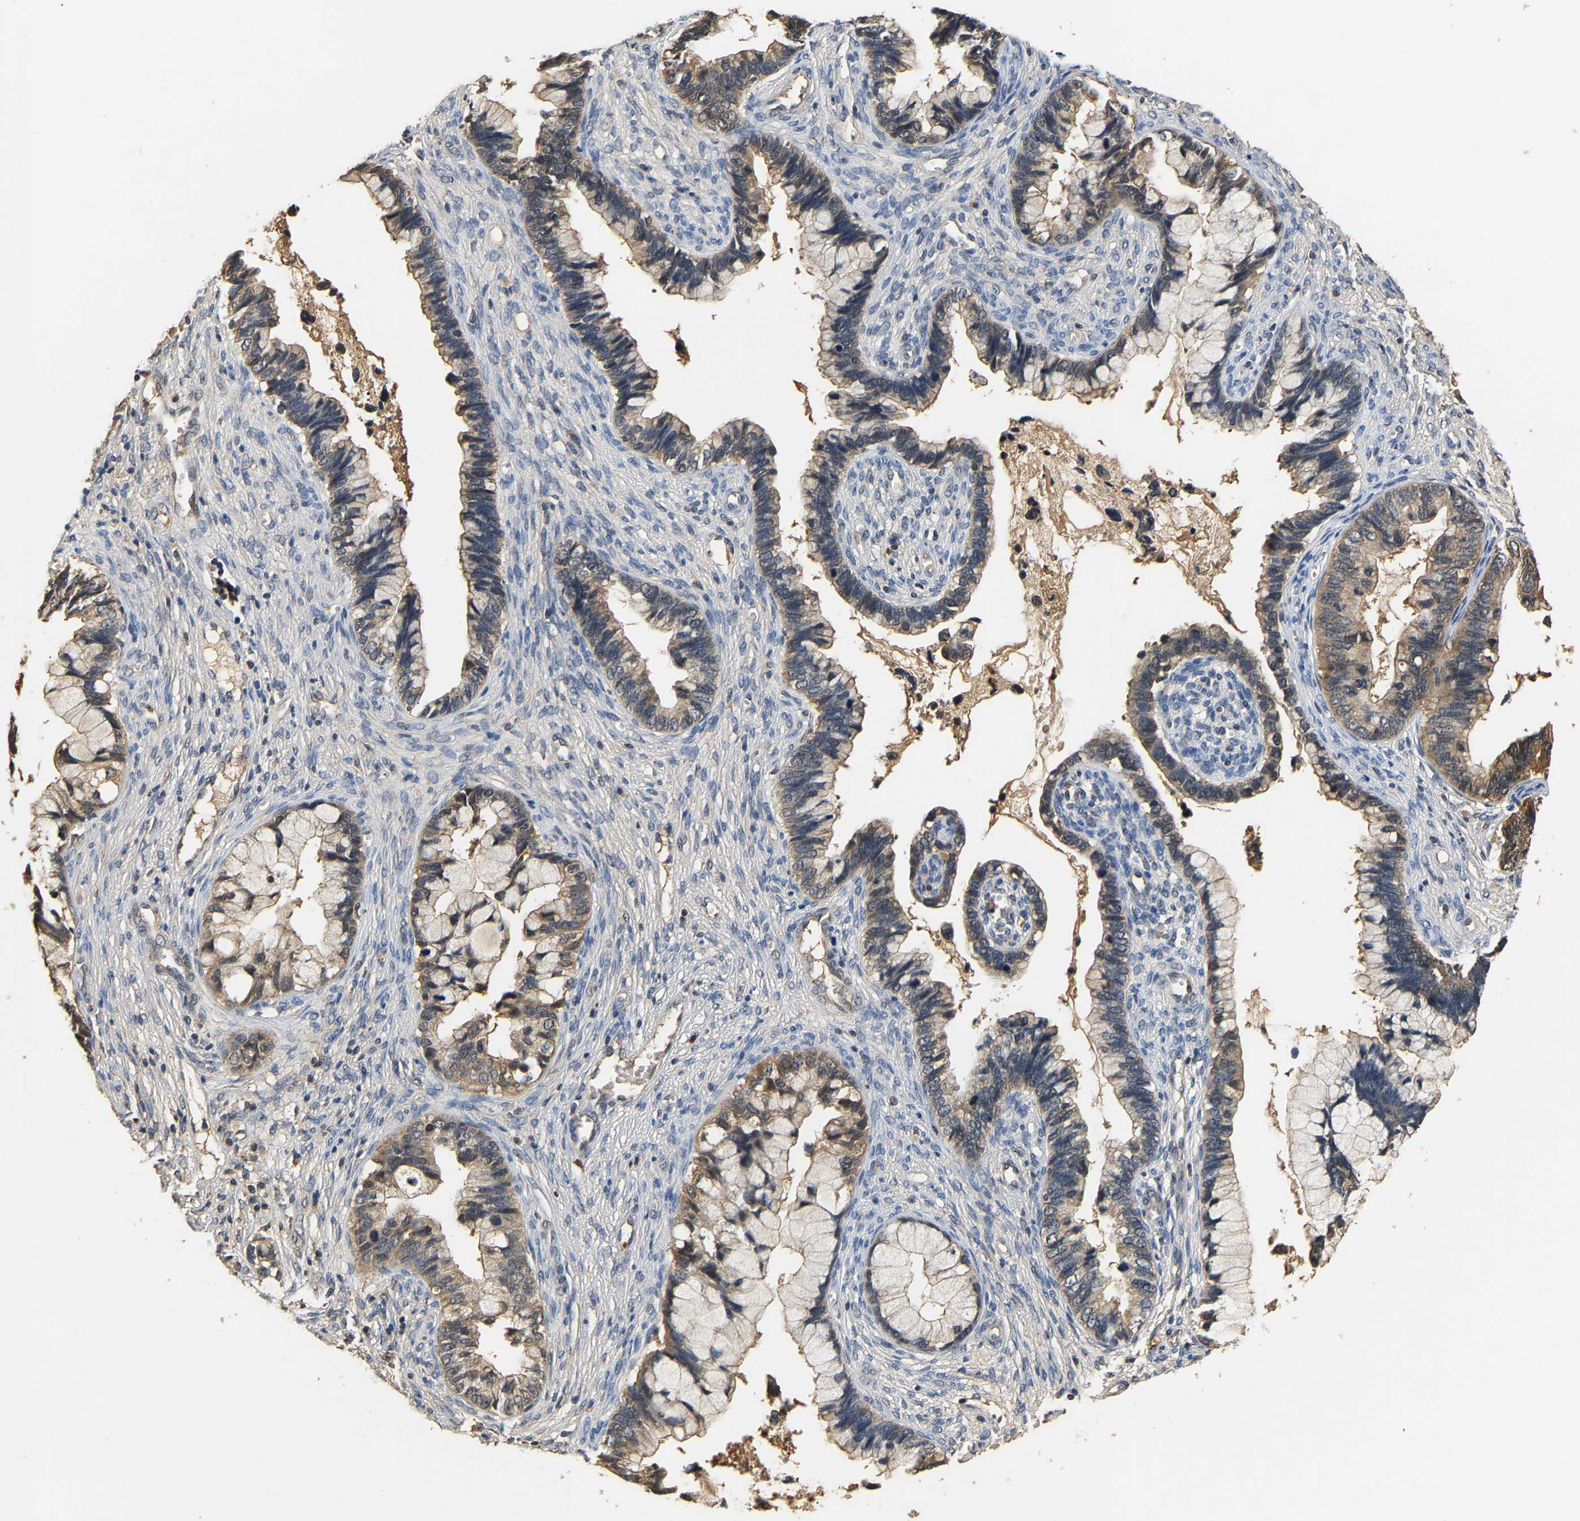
{"staining": {"intensity": "weak", "quantity": ">75%", "location": "cytoplasmic/membranous"}, "tissue": "cervical cancer", "cell_type": "Tumor cells", "image_type": "cancer", "snomed": [{"axis": "morphology", "description": "Adenocarcinoma, NOS"}, {"axis": "topography", "description": "Cervix"}], "caption": "Approximately >75% of tumor cells in human cervical cancer demonstrate weak cytoplasmic/membranous protein positivity as visualized by brown immunohistochemical staining.", "gene": "GPI", "patient": {"sex": "female", "age": 44}}